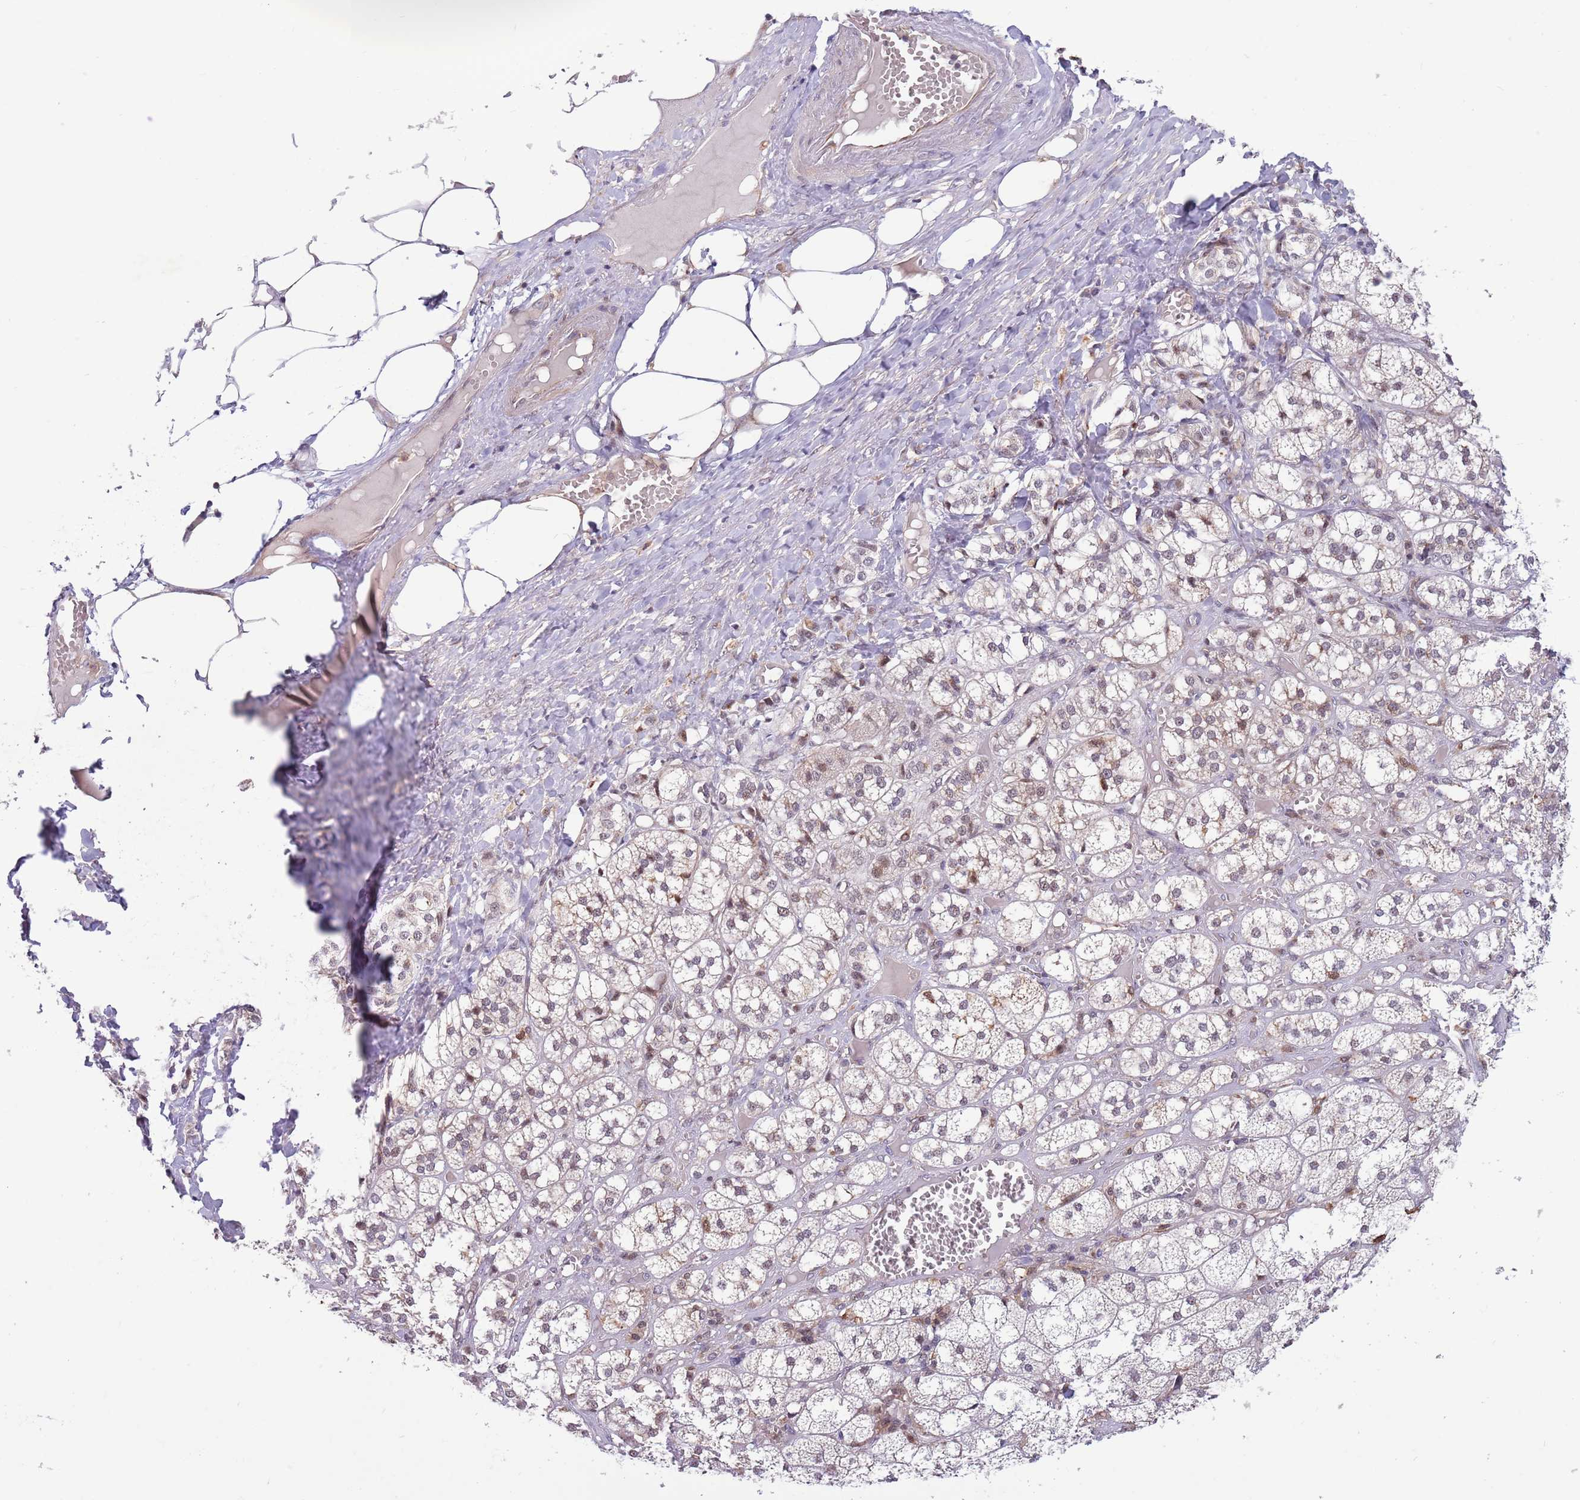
{"staining": {"intensity": "moderate", "quantity": "<25%", "location": "cytoplasmic/membranous,nuclear"}, "tissue": "adrenal gland", "cell_type": "Glandular cells", "image_type": "normal", "snomed": [{"axis": "morphology", "description": "Normal tissue, NOS"}, {"axis": "topography", "description": "Adrenal gland"}], "caption": "Immunohistochemistry (DAB) staining of normal adrenal gland demonstrates moderate cytoplasmic/membranous,nuclear protein staining in approximately <25% of glandular cells.", "gene": "CCNJL", "patient": {"sex": "female", "age": 61}}